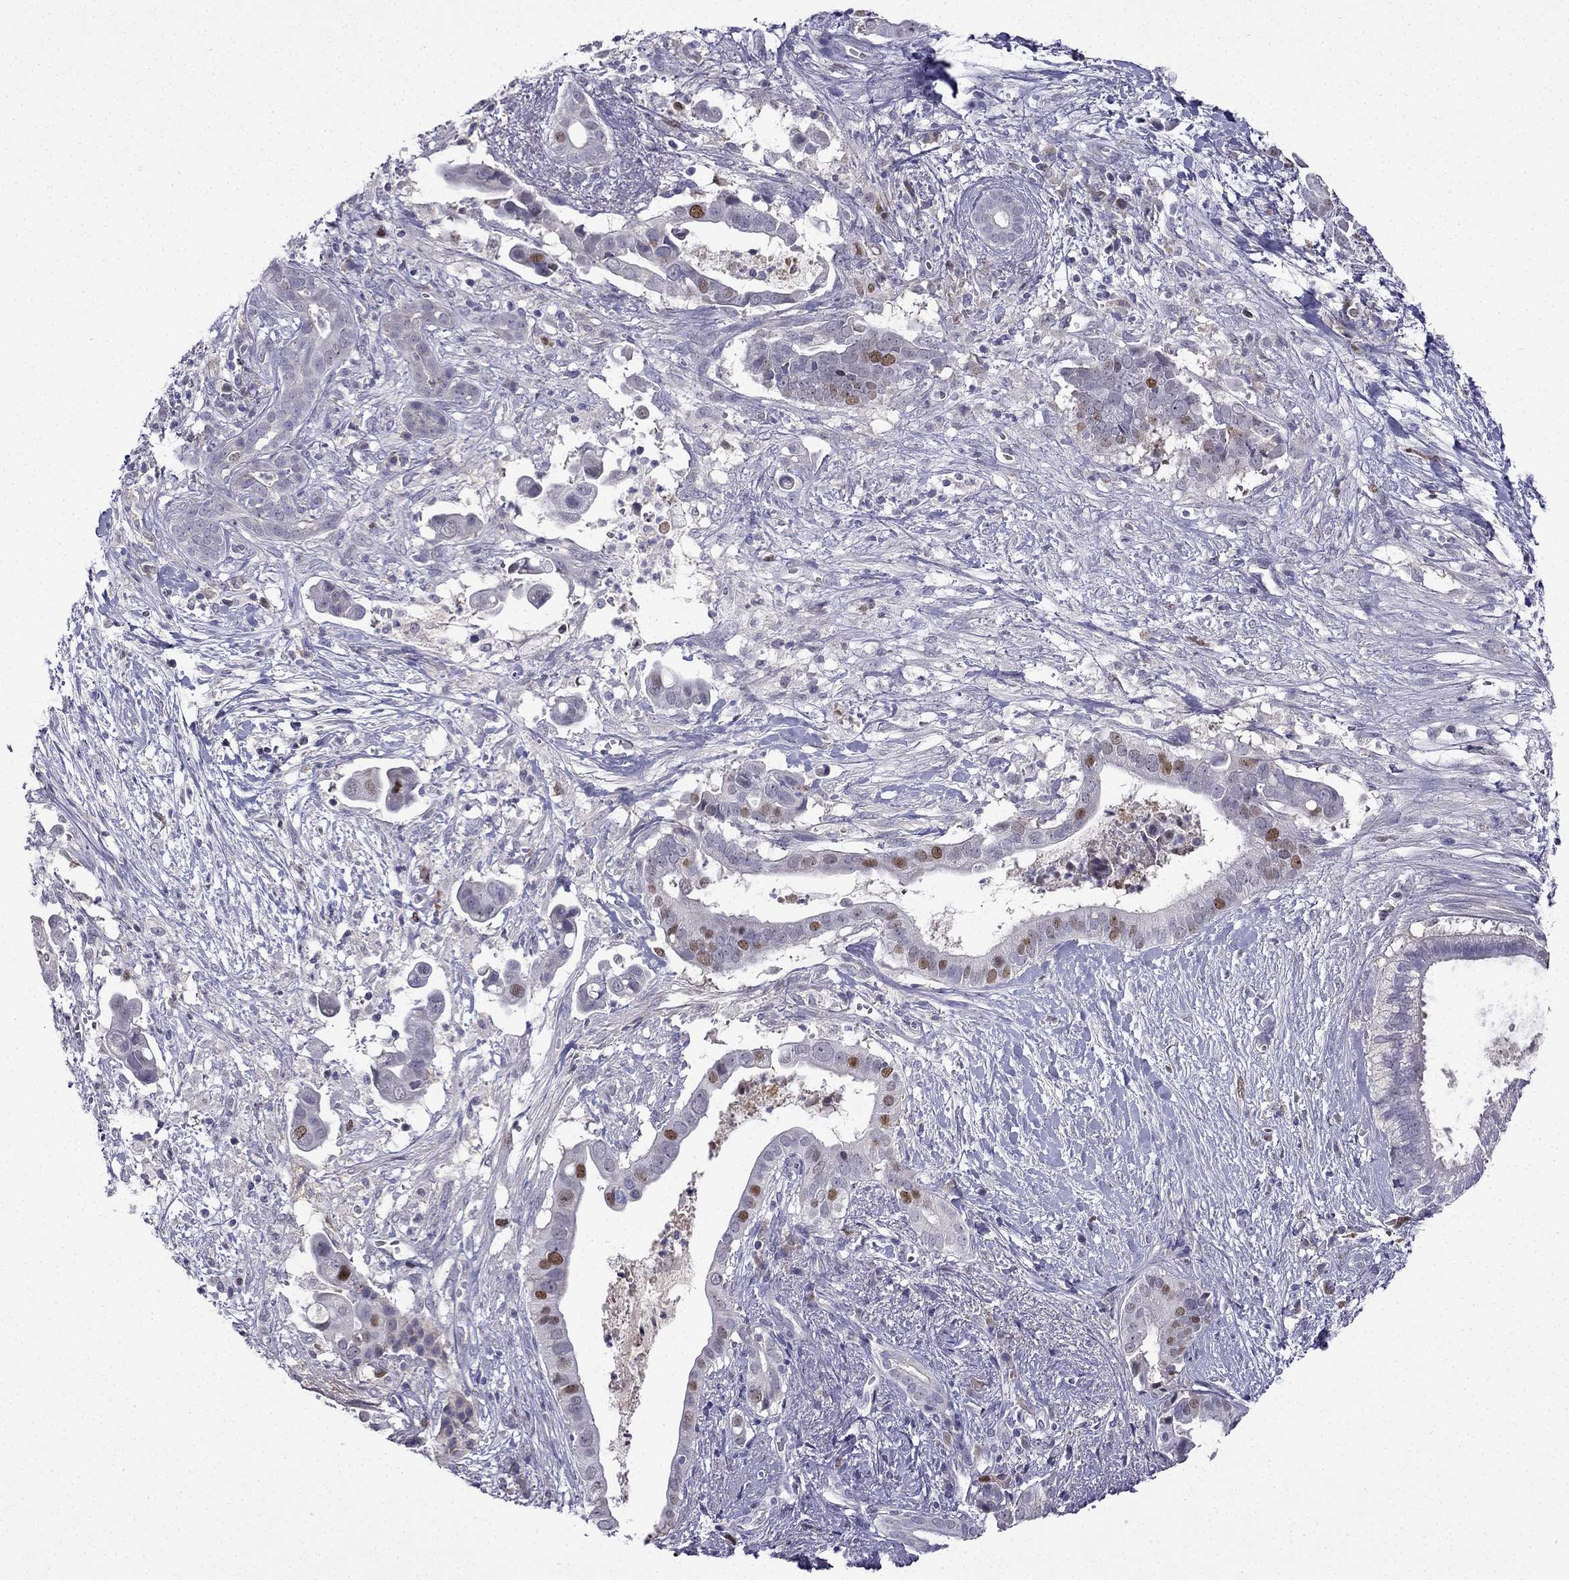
{"staining": {"intensity": "strong", "quantity": "<25%", "location": "nuclear"}, "tissue": "pancreatic cancer", "cell_type": "Tumor cells", "image_type": "cancer", "snomed": [{"axis": "morphology", "description": "Adenocarcinoma, NOS"}, {"axis": "topography", "description": "Pancreas"}], "caption": "Immunohistochemical staining of human pancreatic adenocarcinoma reveals strong nuclear protein staining in approximately <25% of tumor cells. (DAB (3,3'-diaminobenzidine) IHC with brightfield microscopy, high magnification).", "gene": "UHRF1", "patient": {"sex": "male", "age": 61}}